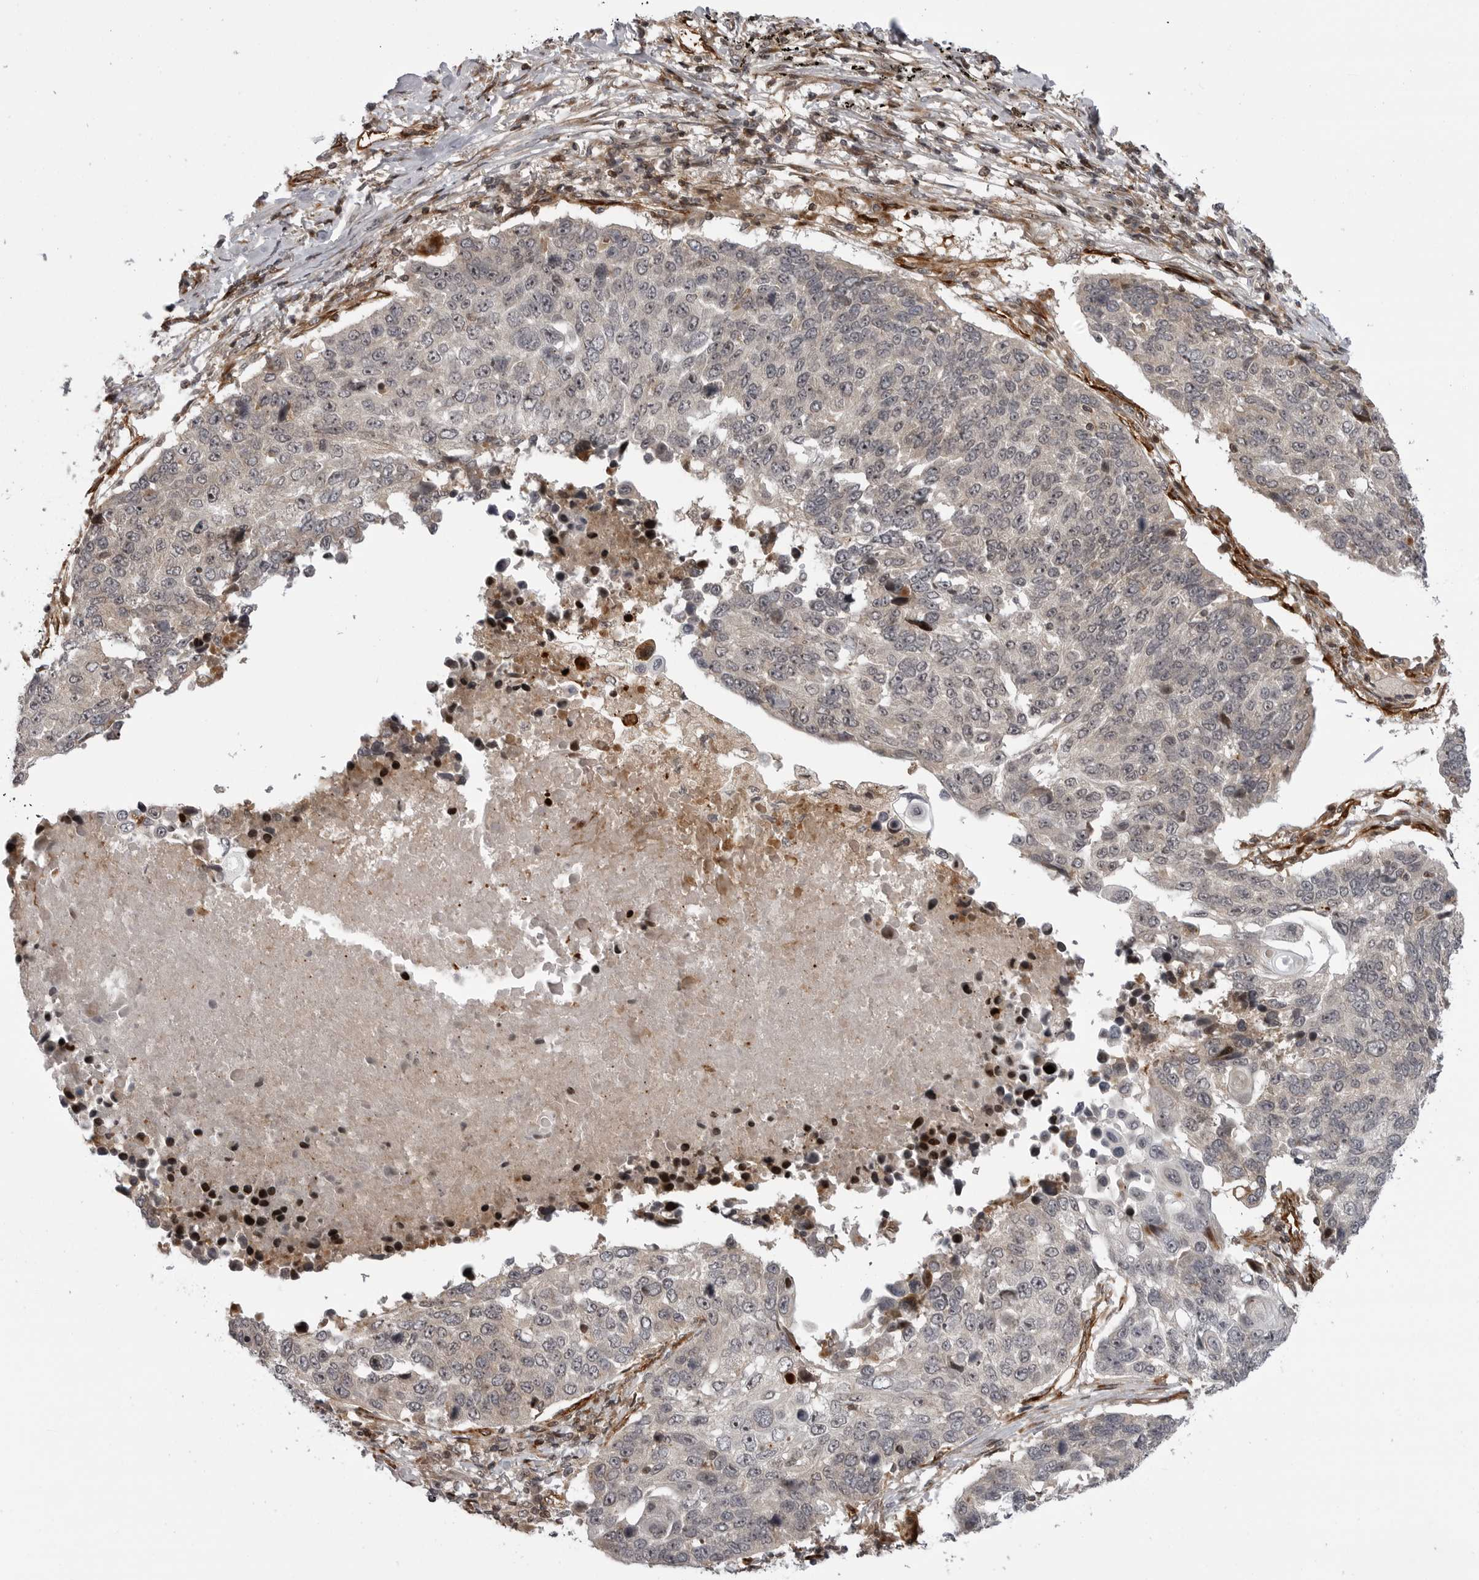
{"staining": {"intensity": "negative", "quantity": "none", "location": "none"}, "tissue": "lung cancer", "cell_type": "Tumor cells", "image_type": "cancer", "snomed": [{"axis": "morphology", "description": "Squamous cell carcinoma, NOS"}, {"axis": "topography", "description": "Lung"}], "caption": "Micrograph shows no significant protein positivity in tumor cells of lung squamous cell carcinoma.", "gene": "ABL1", "patient": {"sex": "male", "age": 66}}